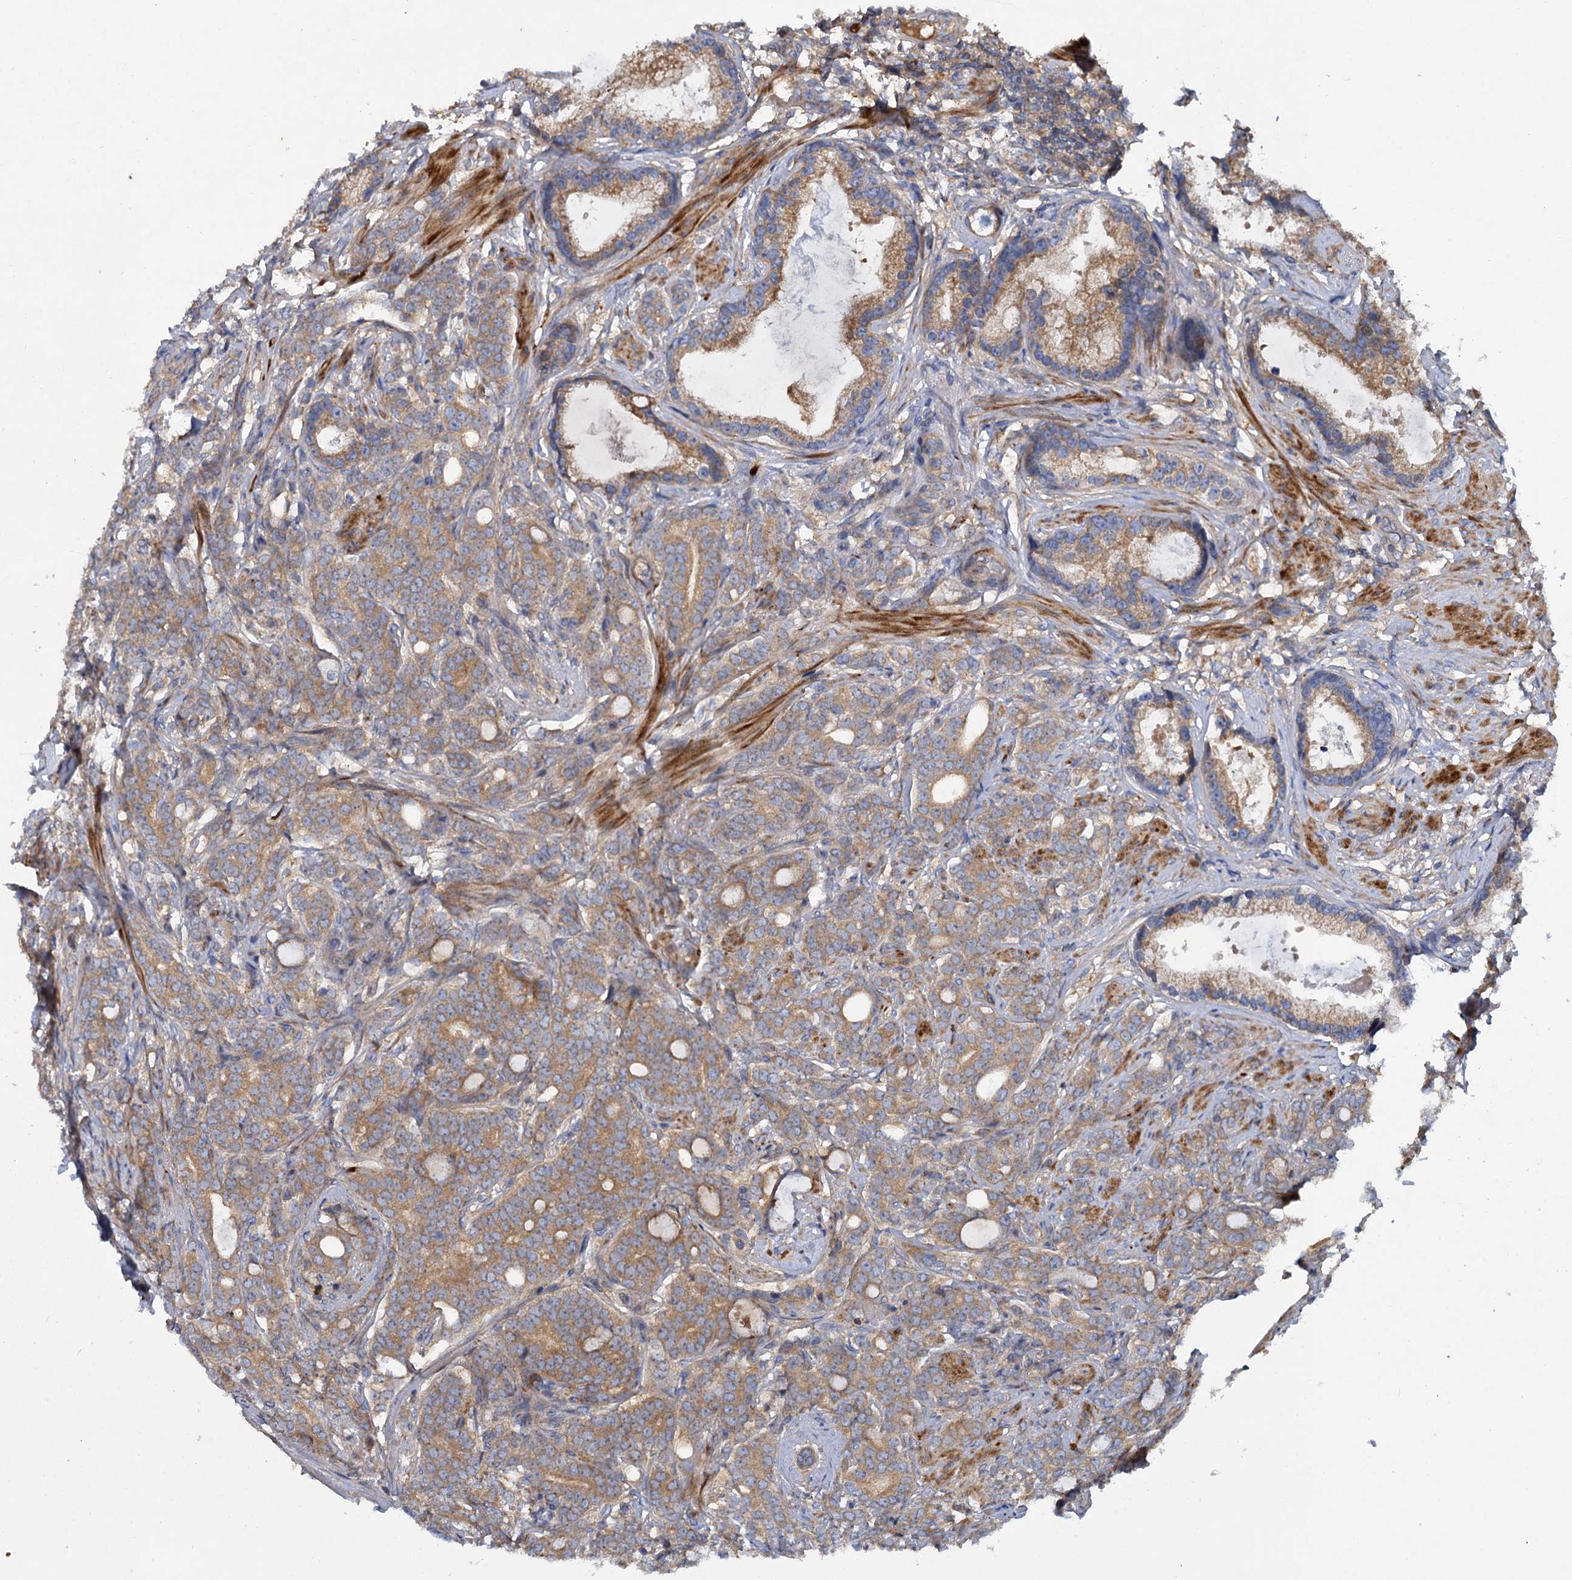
{"staining": {"intensity": "moderate", "quantity": ">75%", "location": "cytoplasmic/membranous"}, "tissue": "prostate cancer", "cell_type": "Tumor cells", "image_type": "cancer", "snomed": [{"axis": "morphology", "description": "Adenocarcinoma, Low grade"}, {"axis": "topography", "description": "Prostate"}], "caption": "A brown stain highlights moderate cytoplasmic/membranous expression of a protein in human prostate cancer tumor cells.", "gene": "ALKBH7", "patient": {"sex": "male", "age": 71}}